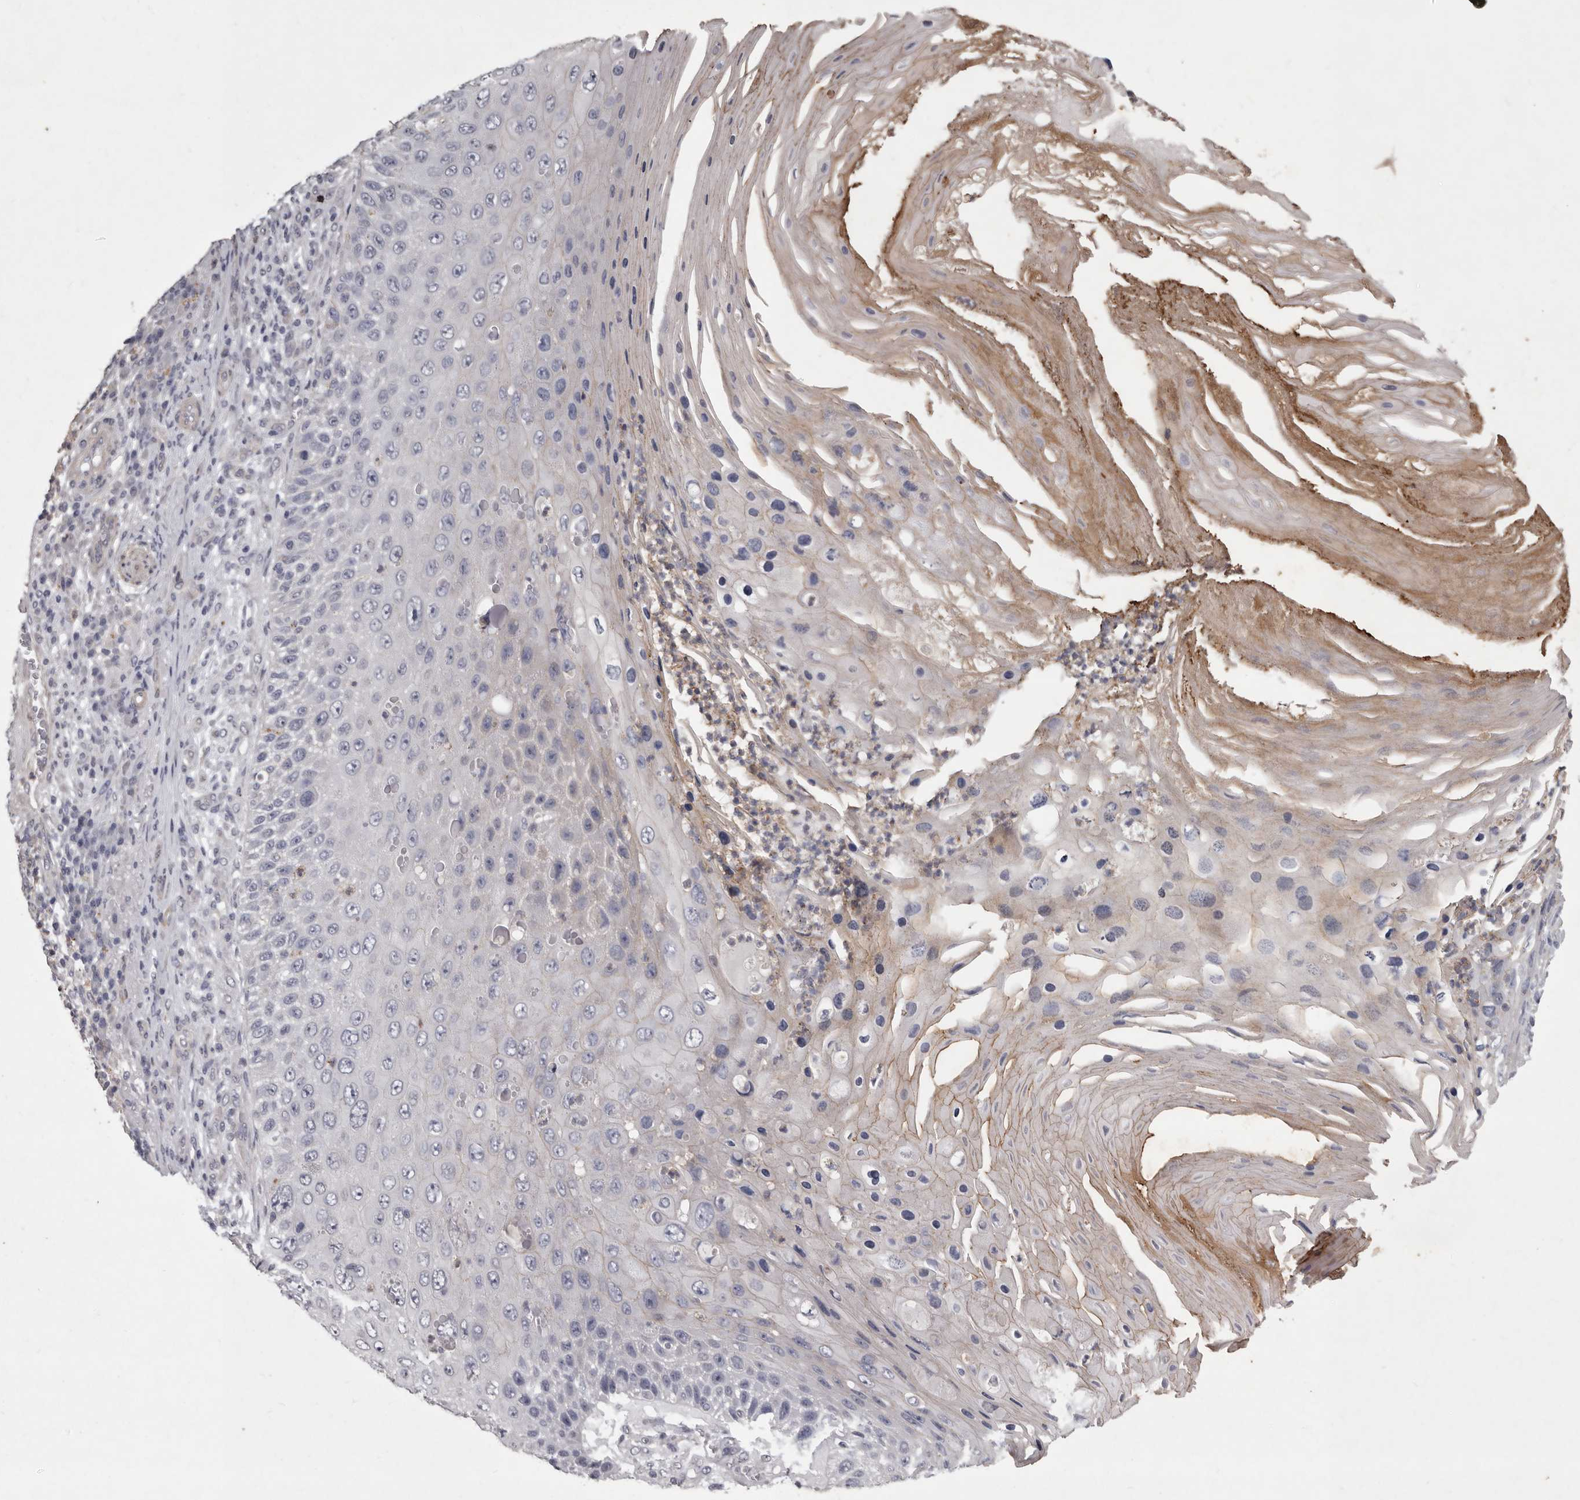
{"staining": {"intensity": "negative", "quantity": "none", "location": "none"}, "tissue": "skin cancer", "cell_type": "Tumor cells", "image_type": "cancer", "snomed": [{"axis": "morphology", "description": "Squamous cell carcinoma, NOS"}, {"axis": "topography", "description": "Skin"}], "caption": "Tumor cells are negative for brown protein staining in skin cancer. Brightfield microscopy of immunohistochemistry stained with DAB (brown) and hematoxylin (blue), captured at high magnification.", "gene": "NKAIN4", "patient": {"sex": "female", "age": 88}}